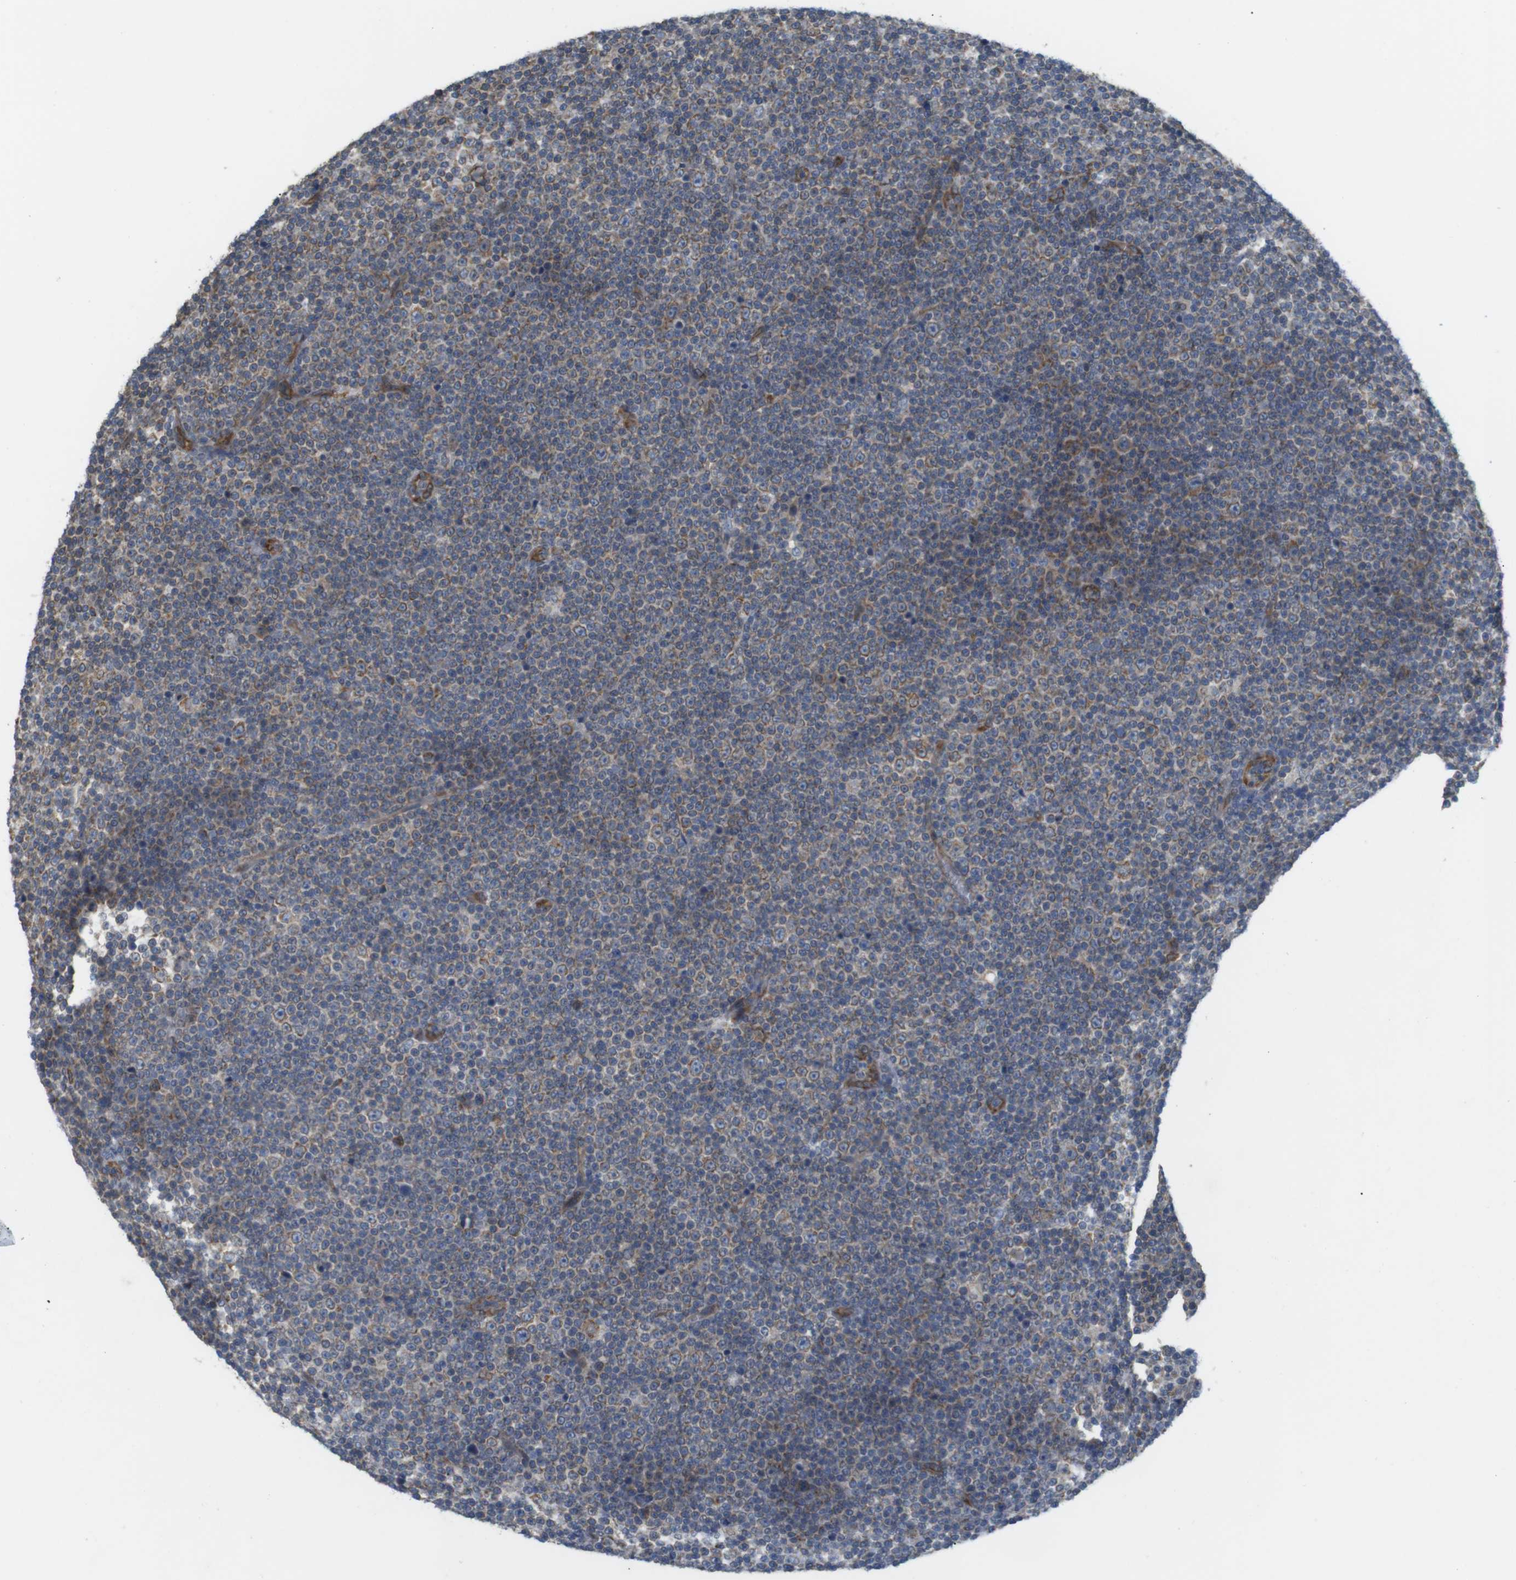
{"staining": {"intensity": "moderate", "quantity": "25%-75%", "location": "cytoplasmic/membranous"}, "tissue": "lymphoma", "cell_type": "Tumor cells", "image_type": "cancer", "snomed": [{"axis": "morphology", "description": "Malignant lymphoma, non-Hodgkin's type, Low grade"}, {"axis": "topography", "description": "Lymph node"}], "caption": "Malignant lymphoma, non-Hodgkin's type (low-grade) tissue displays moderate cytoplasmic/membranous positivity in approximately 25%-75% of tumor cells The staining is performed using DAB brown chromogen to label protein expression. The nuclei are counter-stained blue using hematoxylin.", "gene": "PCNX2", "patient": {"sex": "female", "age": 67}}